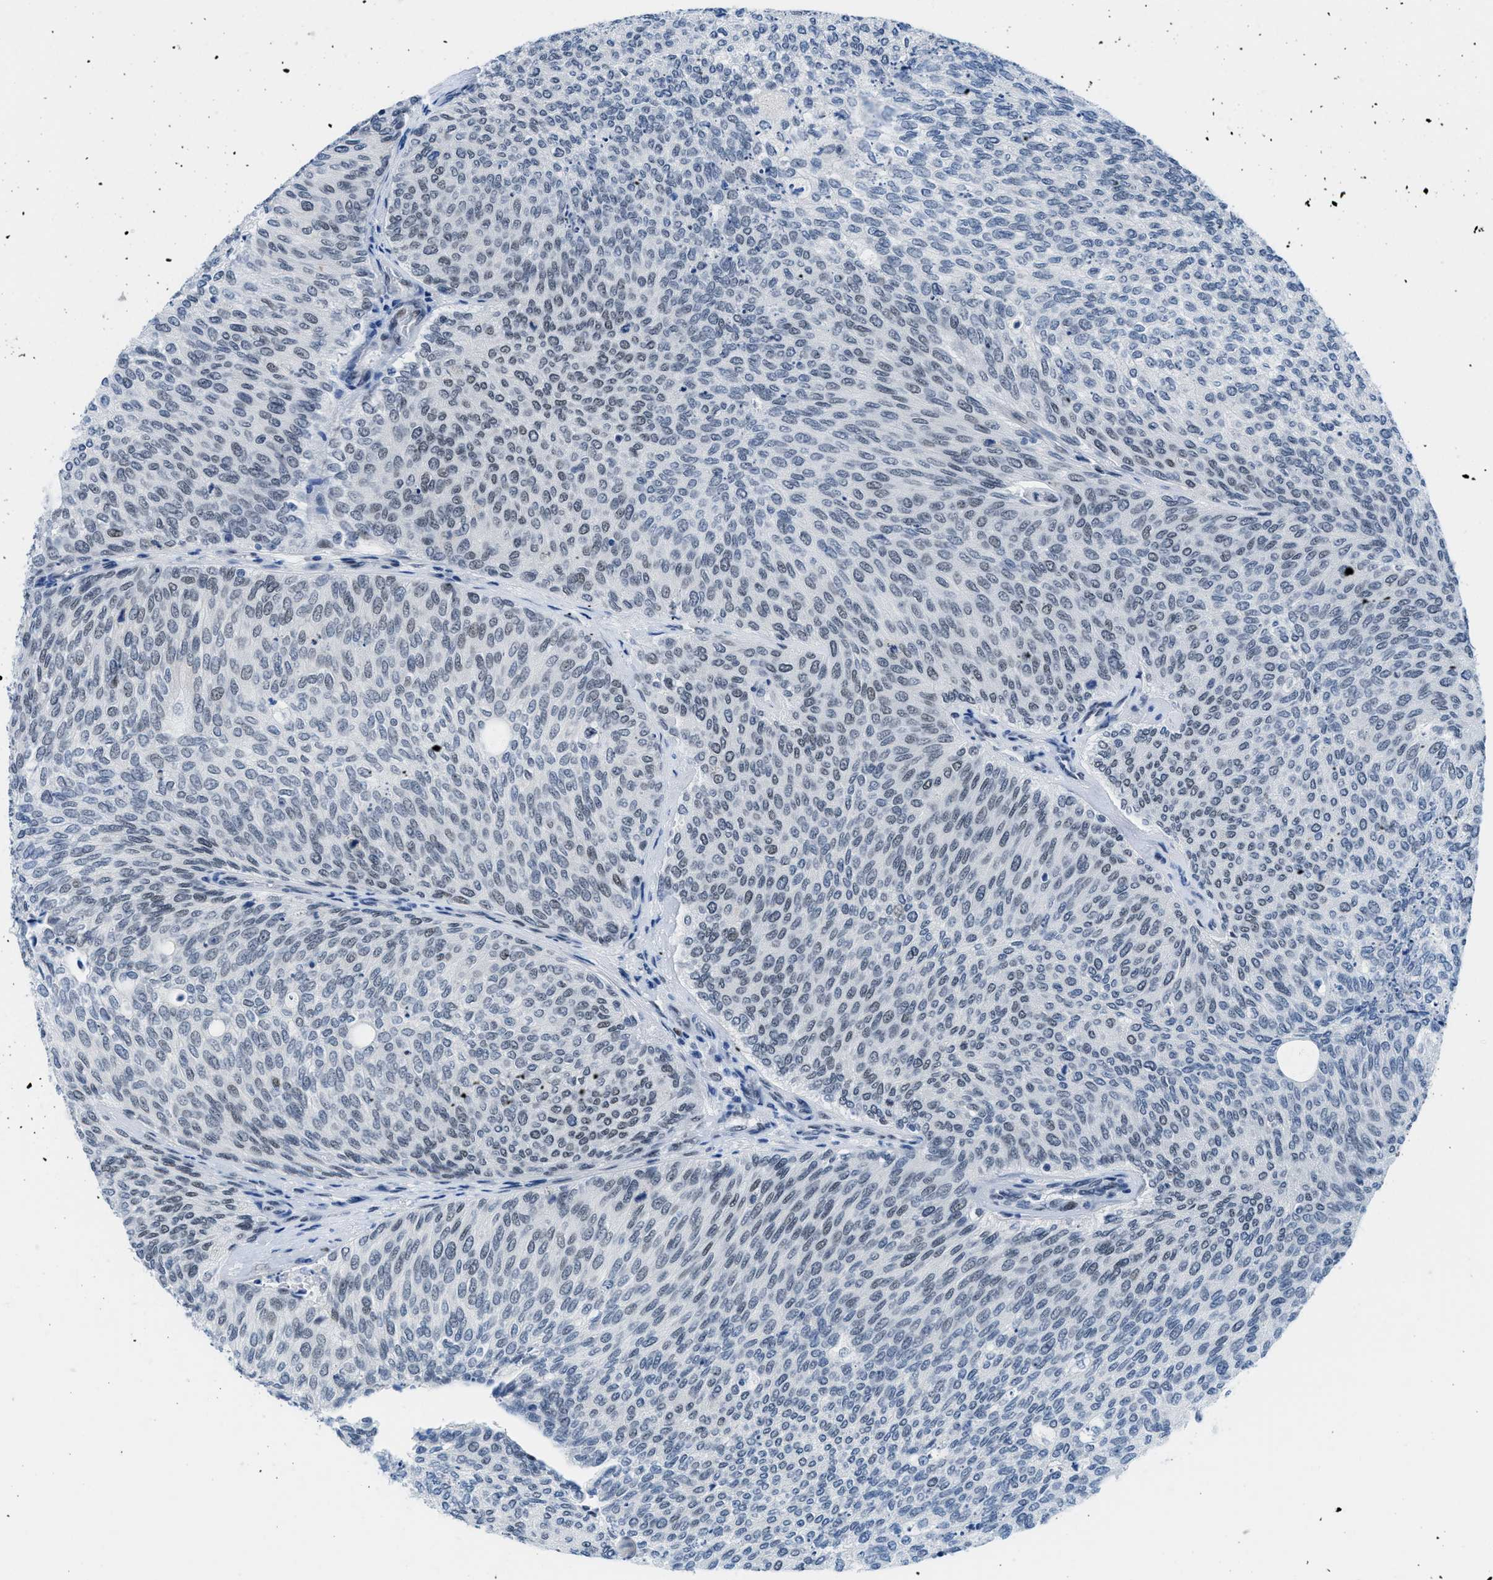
{"staining": {"intensity": "weak", "quantity": "25%-75%", "location": "nuclear"}, "tissue": "urothelial cancer", "cell_type": "Tumor cells", "image_type": "cancer", "snomed": [{"axis": "morphology", "description": "Urothelial carcinoma, Low grade"}, {"axis": "topography", "description": "Urinary bladder"}], "caption": "Protein staining of low-grade urothelial carcinoma tissue displays weak nuclear positivity in approximately 25%-75% of tumor cells. The staining is performed using DAB (3,3'-diaminobenzidine) brown chromogen to label protein expression. The nuclei are counter-stained blue using hematoxylin.", "gene": "SMARCAD1", "patient": {"sex": "female", "age": 79}}